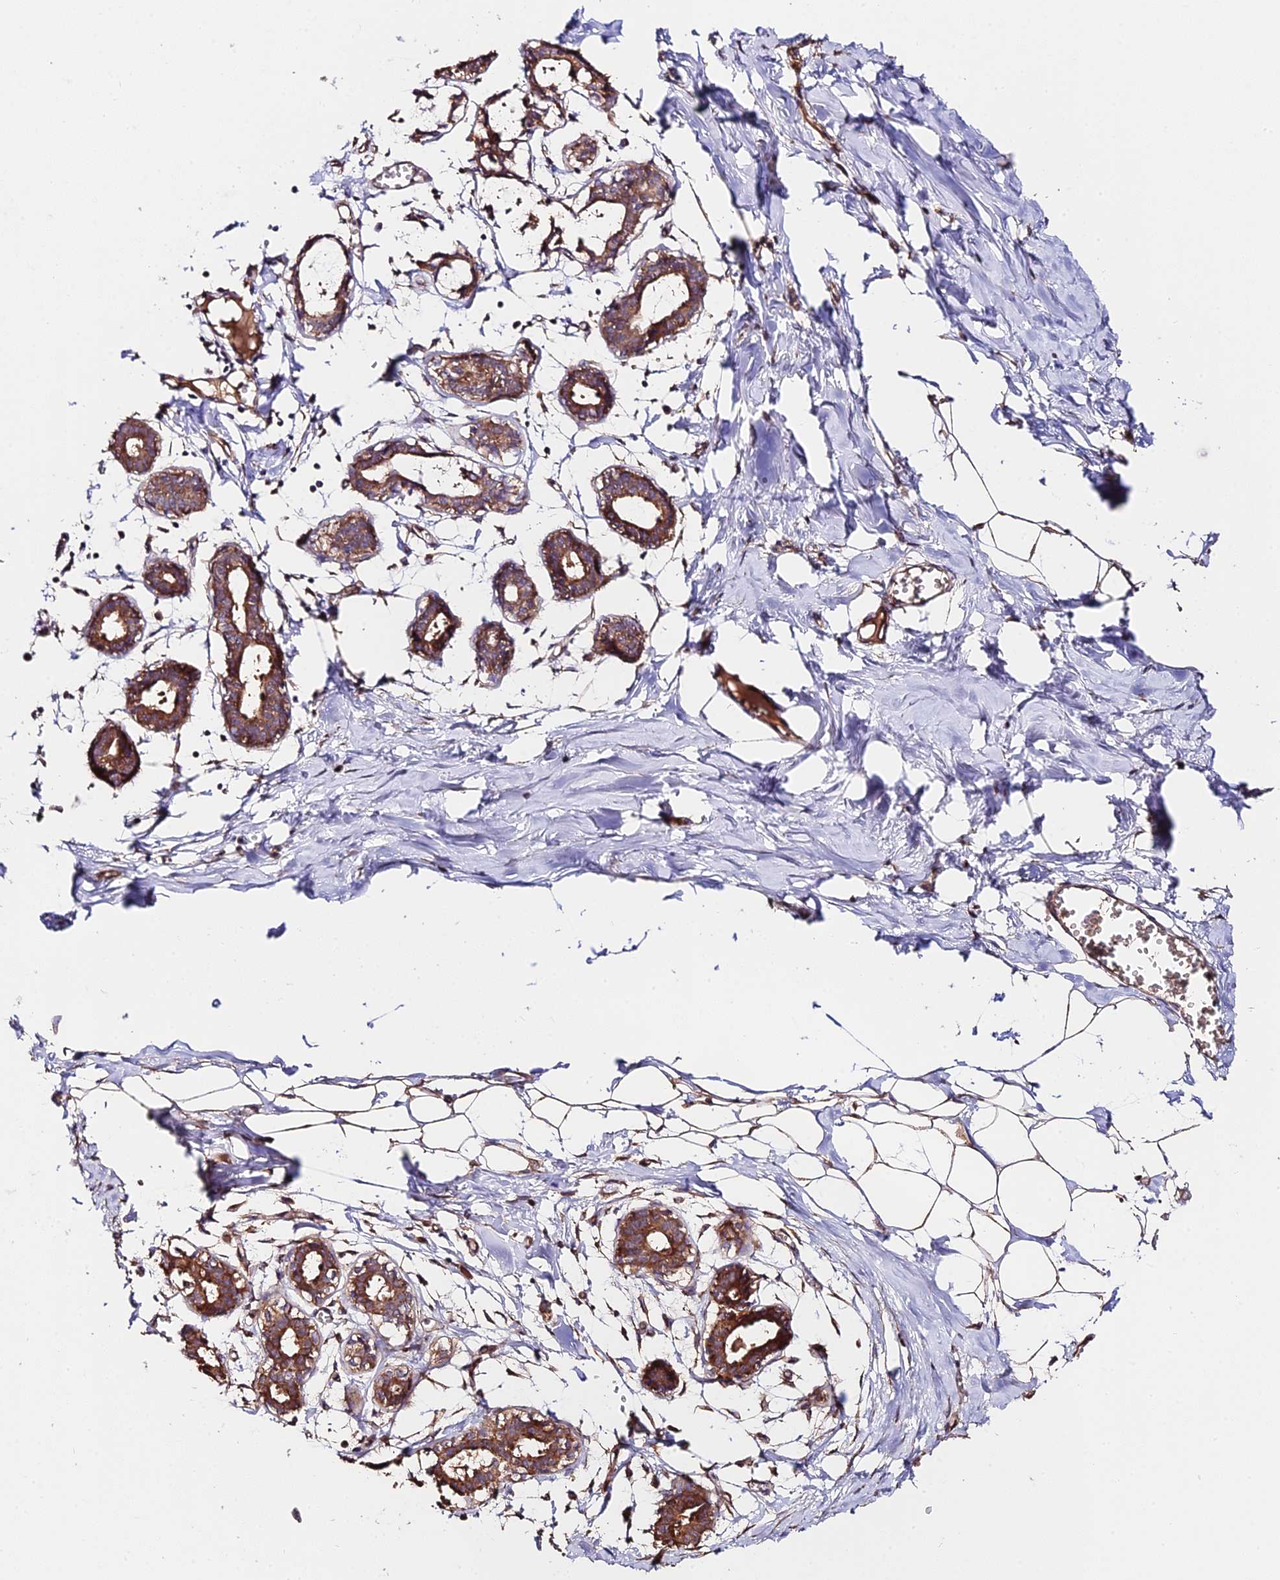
{"staining": {"intensity": "moderate", "quantity": ">75%", "location": "cytoplasmic/membranous"}, "tissue": "breast", "cell_type": "Adipocytes", "image_type": "normal", "snomed": [{"axis": "morphology", "description": "Normal tissue, NOS"}, {"axis": "topography", "description": "Breast"}], "caption": "Immunohistochemical staining of benign human breast exhibits >75% levels of moderate cytoplasmic/membranous protein expression in about >75% of adipocytes.", "gene": "C3orf20", "patient": {"sex": "female", "age": 27}}